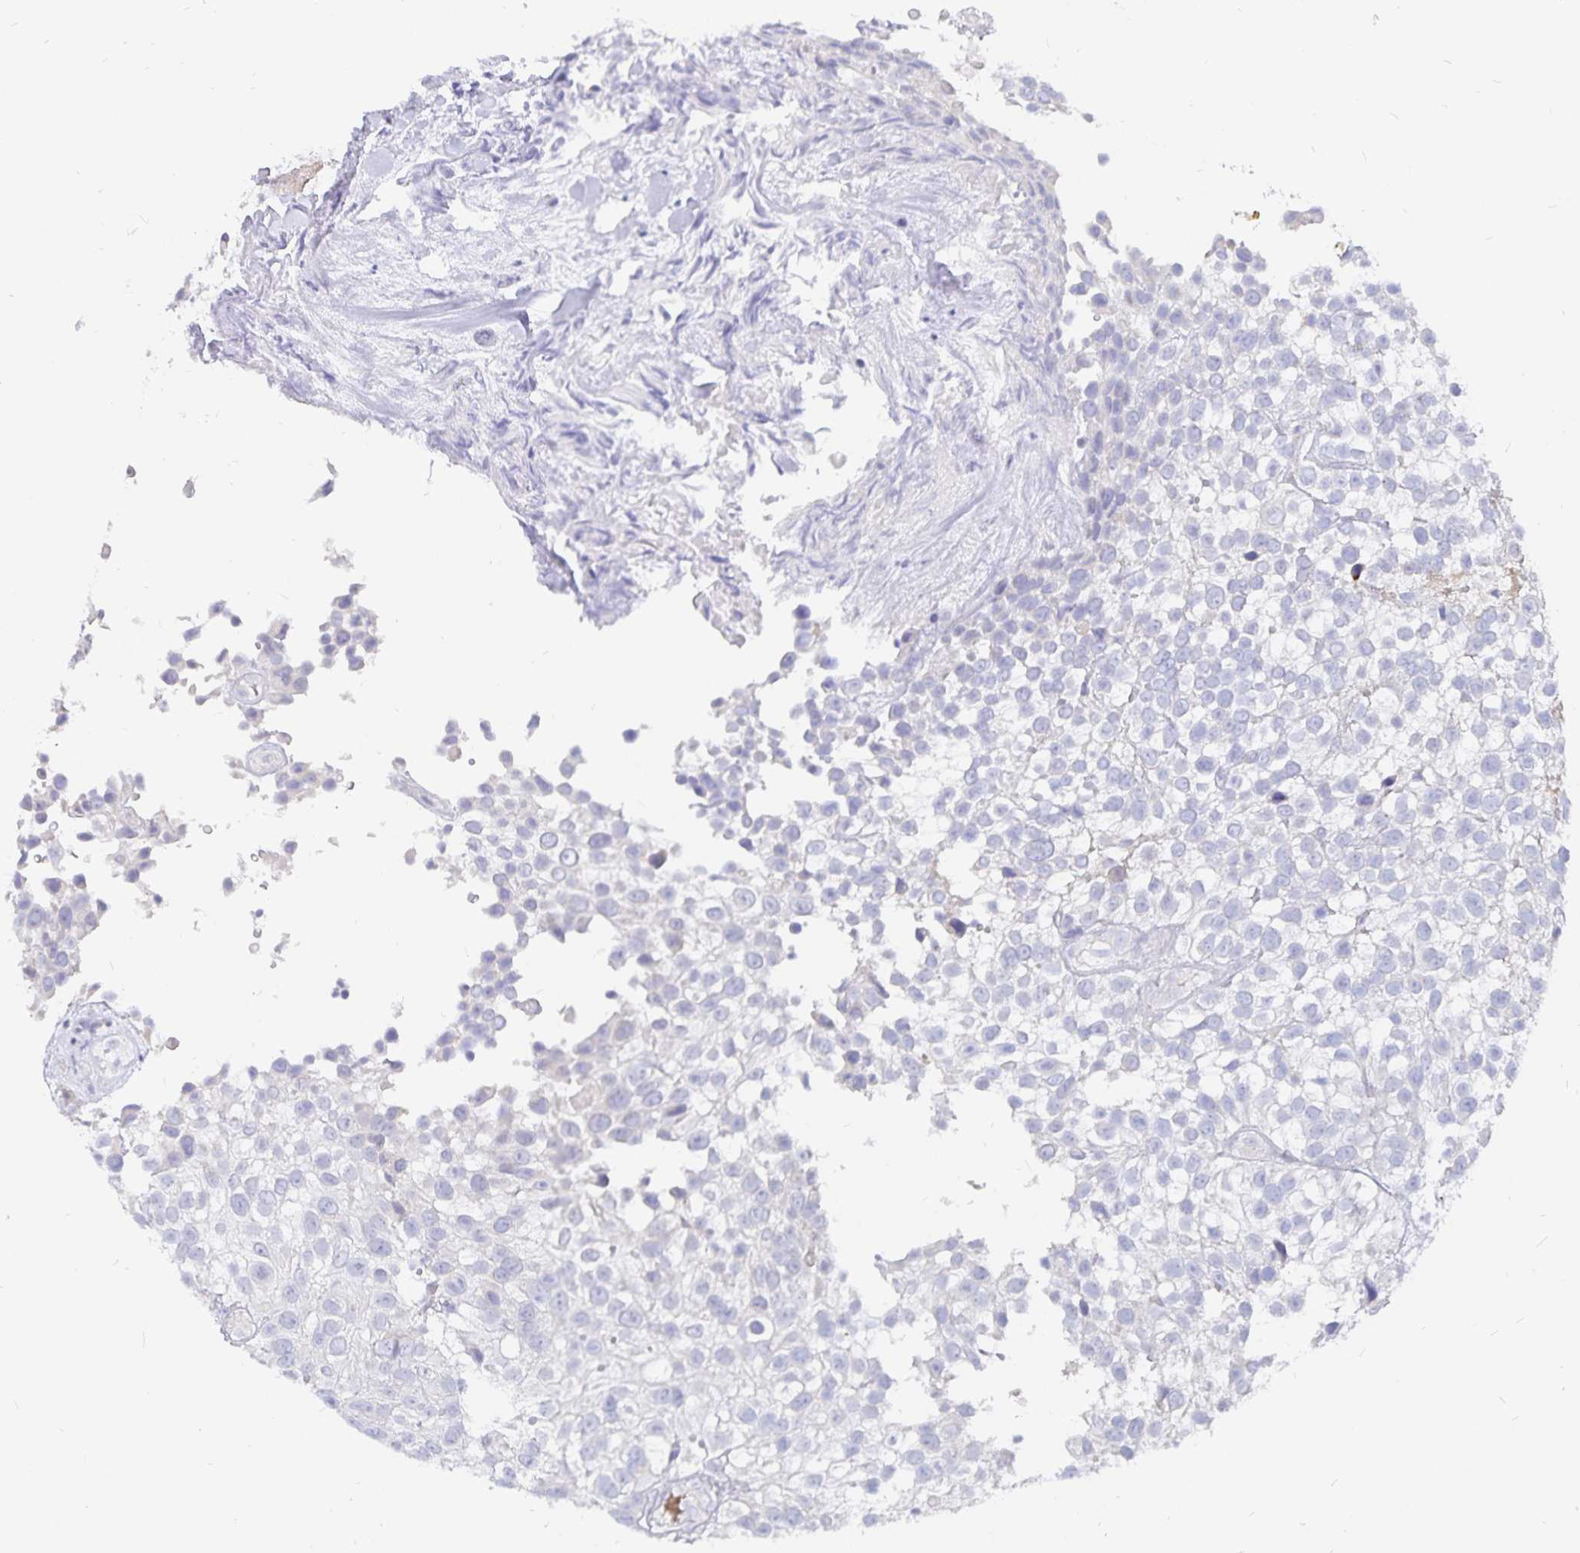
{"staining": {"intensity": "negative", "quantity": "none", "location": "none"}, "tissue": "urothelial cancer", "cell_type": "Tumor cells", "image_type": "cancer", "snomed": [{"axis": "morphology", "description": "Urothelial carcinoma, High grade"}, {"axis": "topography", "description": "Urinary bladder"}], "caption": "A micrograph of high-grade urothelial carcinoma stained for a protein reveals no brown staining in tumor cells.", "gene": "PKHD1", "patient": {"sex": "male", "age": 56}}